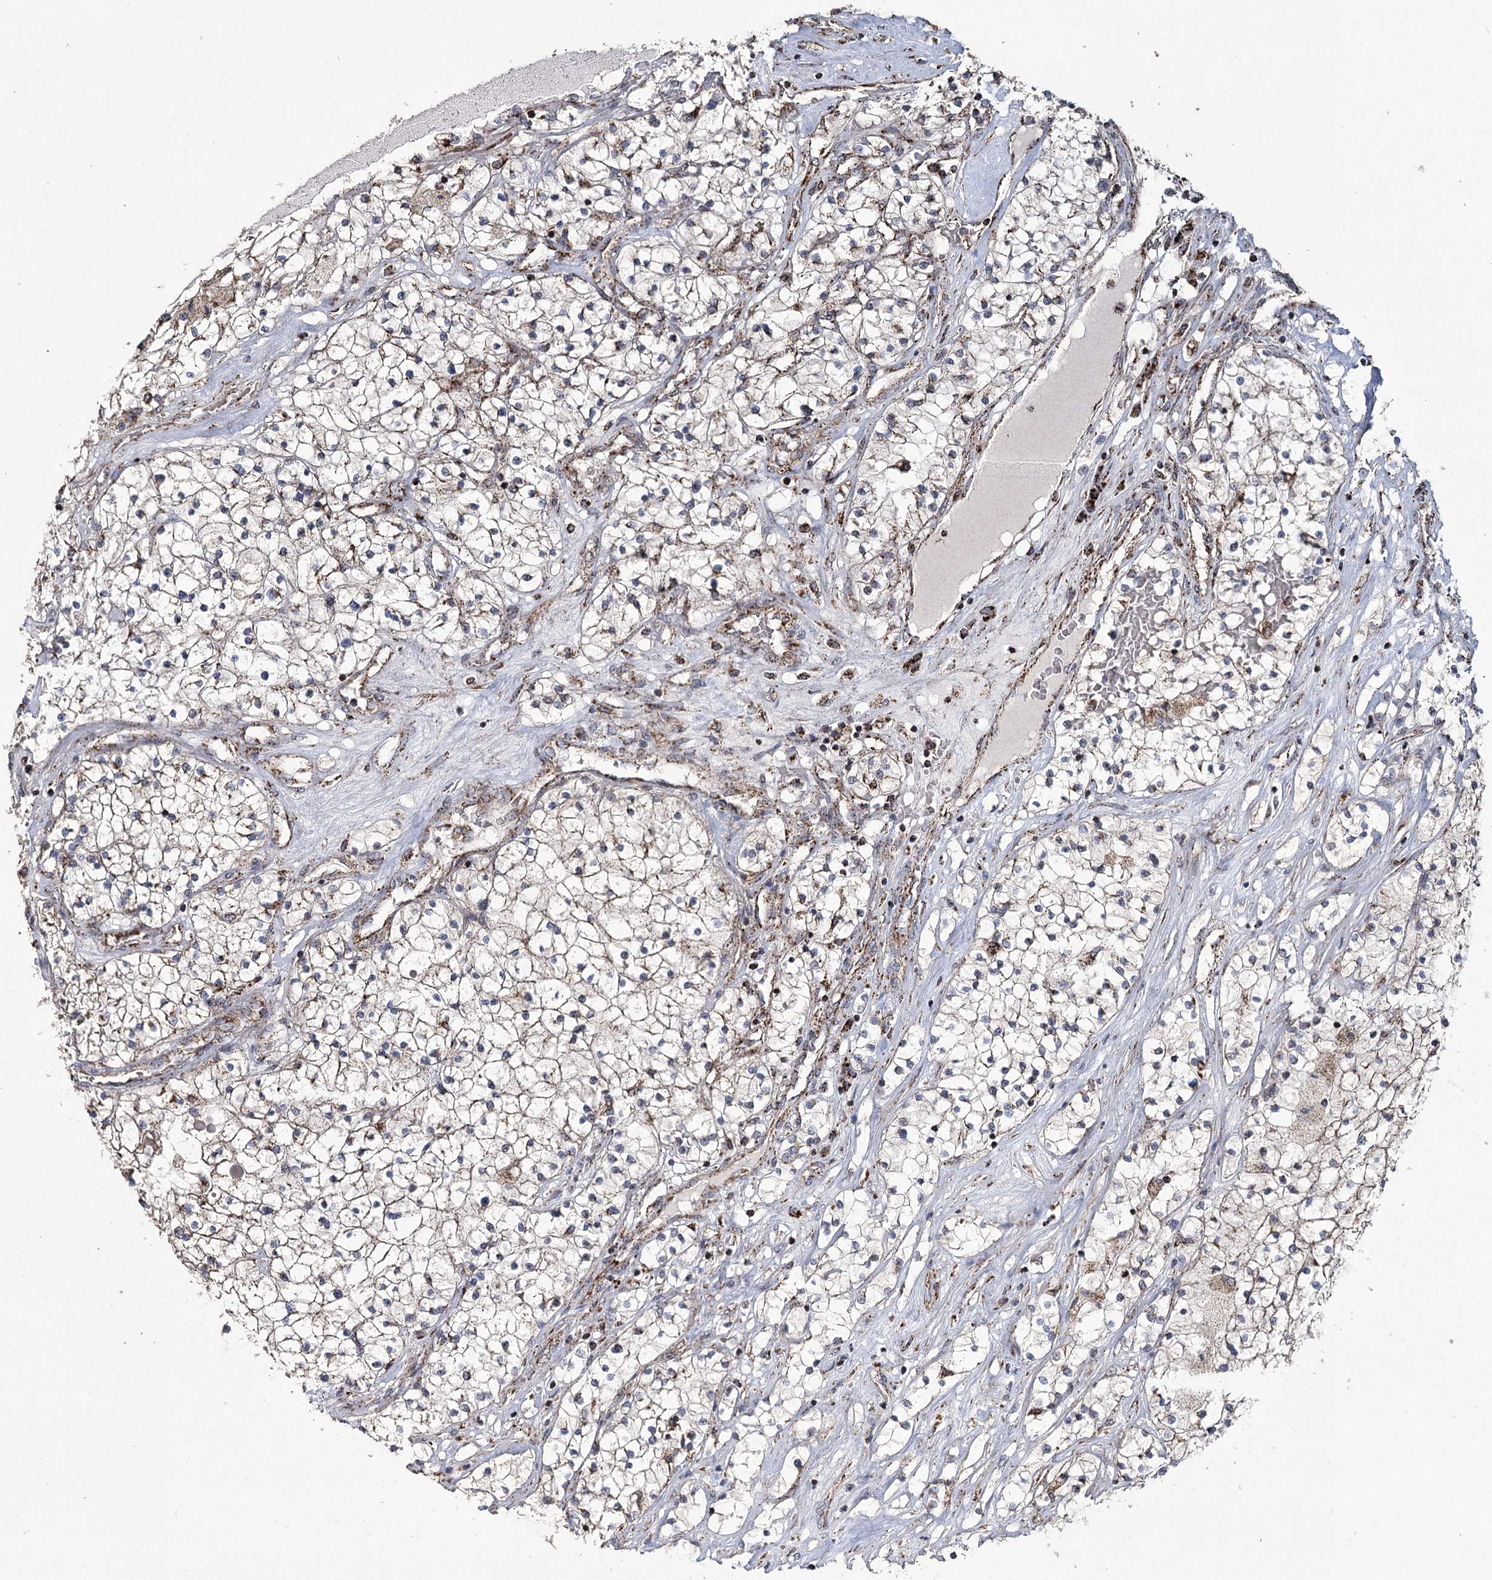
{"staining": {"intensity": "moderate", "quantity": ">75%", "location": "cytoplasmic/membranous"}, "tissue": "renal cancer", "cell_type": "Tumor cells", "image_type": "cancer", "snomed": [{"axis": "morphology", "description": "Normal tissue, NOS"}, {"axis": "morphology", "description": "Adenocarcinoma, NOS"}, {"axis": "topography", "description": "Kidney"}], "caption": "IHC histopathology image of renal adenocarcinoma stained for a protein (brown), which shows medium levels of moderate cytoplasmic/membranous staining in about >75% of tumor cells.", "gene": "RANBP3L", "patient": {"sex": "male", "age": 68}}